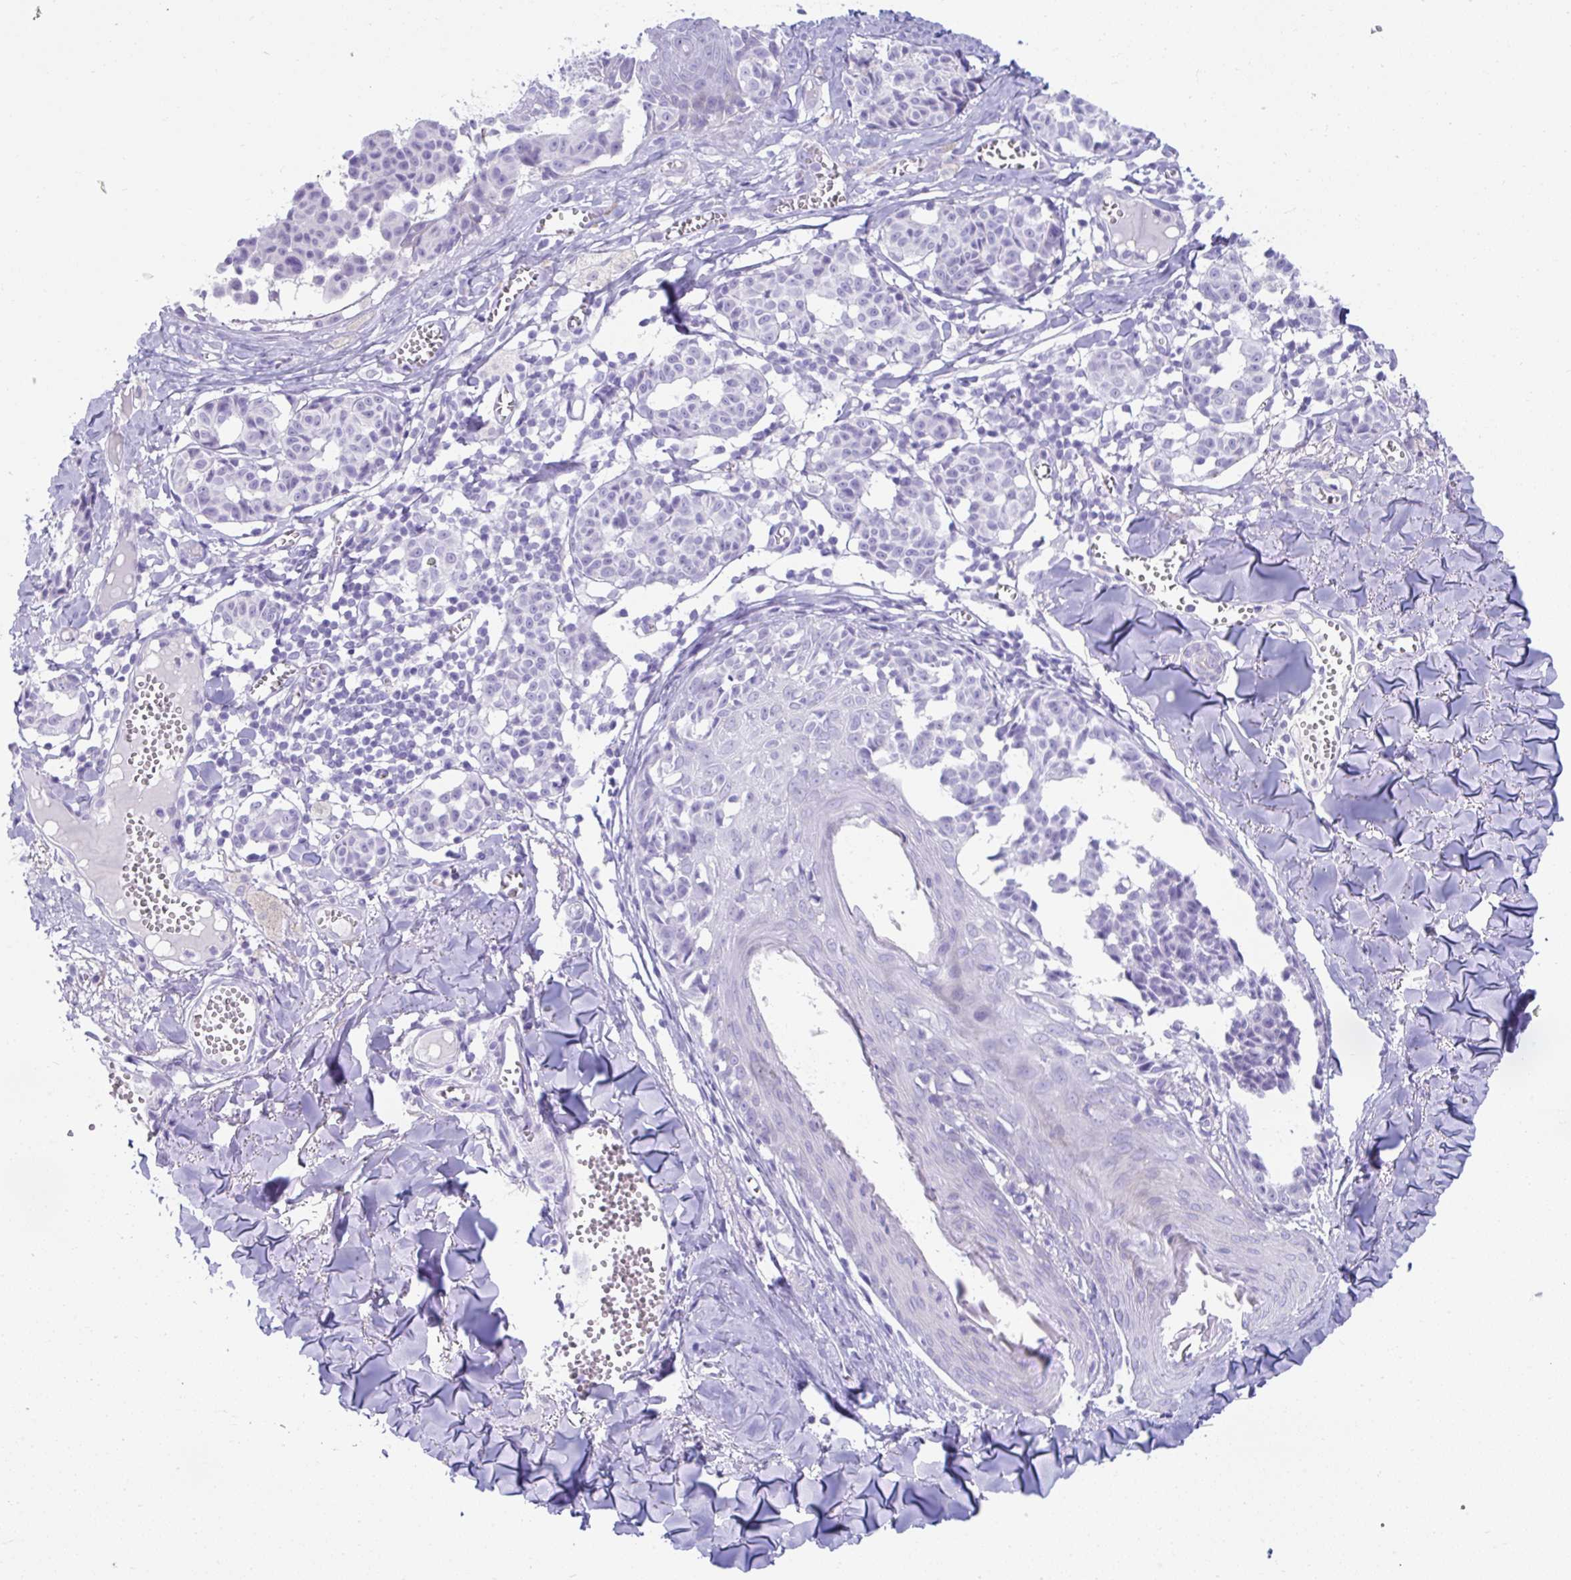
{"staining": {"intensity": "negative", "quantity": "none", "location": "none"}, "tissue": "melanoma", "cell_type": "Tumor cells", "image_type": "cancer", "snomed": [{"axis": "morphology", "description": "Malignant melanoma, NOS"}, {"axis": "topography", "description": "Skin"}], "caption": "Immunohistochemical staining of human melanoma reveals no significant staining in tumor cells. (Brightfield microscopy of DAB immunohistochemistry (IHC) at high magnification).", "gene": "PSCA", "patient": {"sex": "female", "age": 43}}